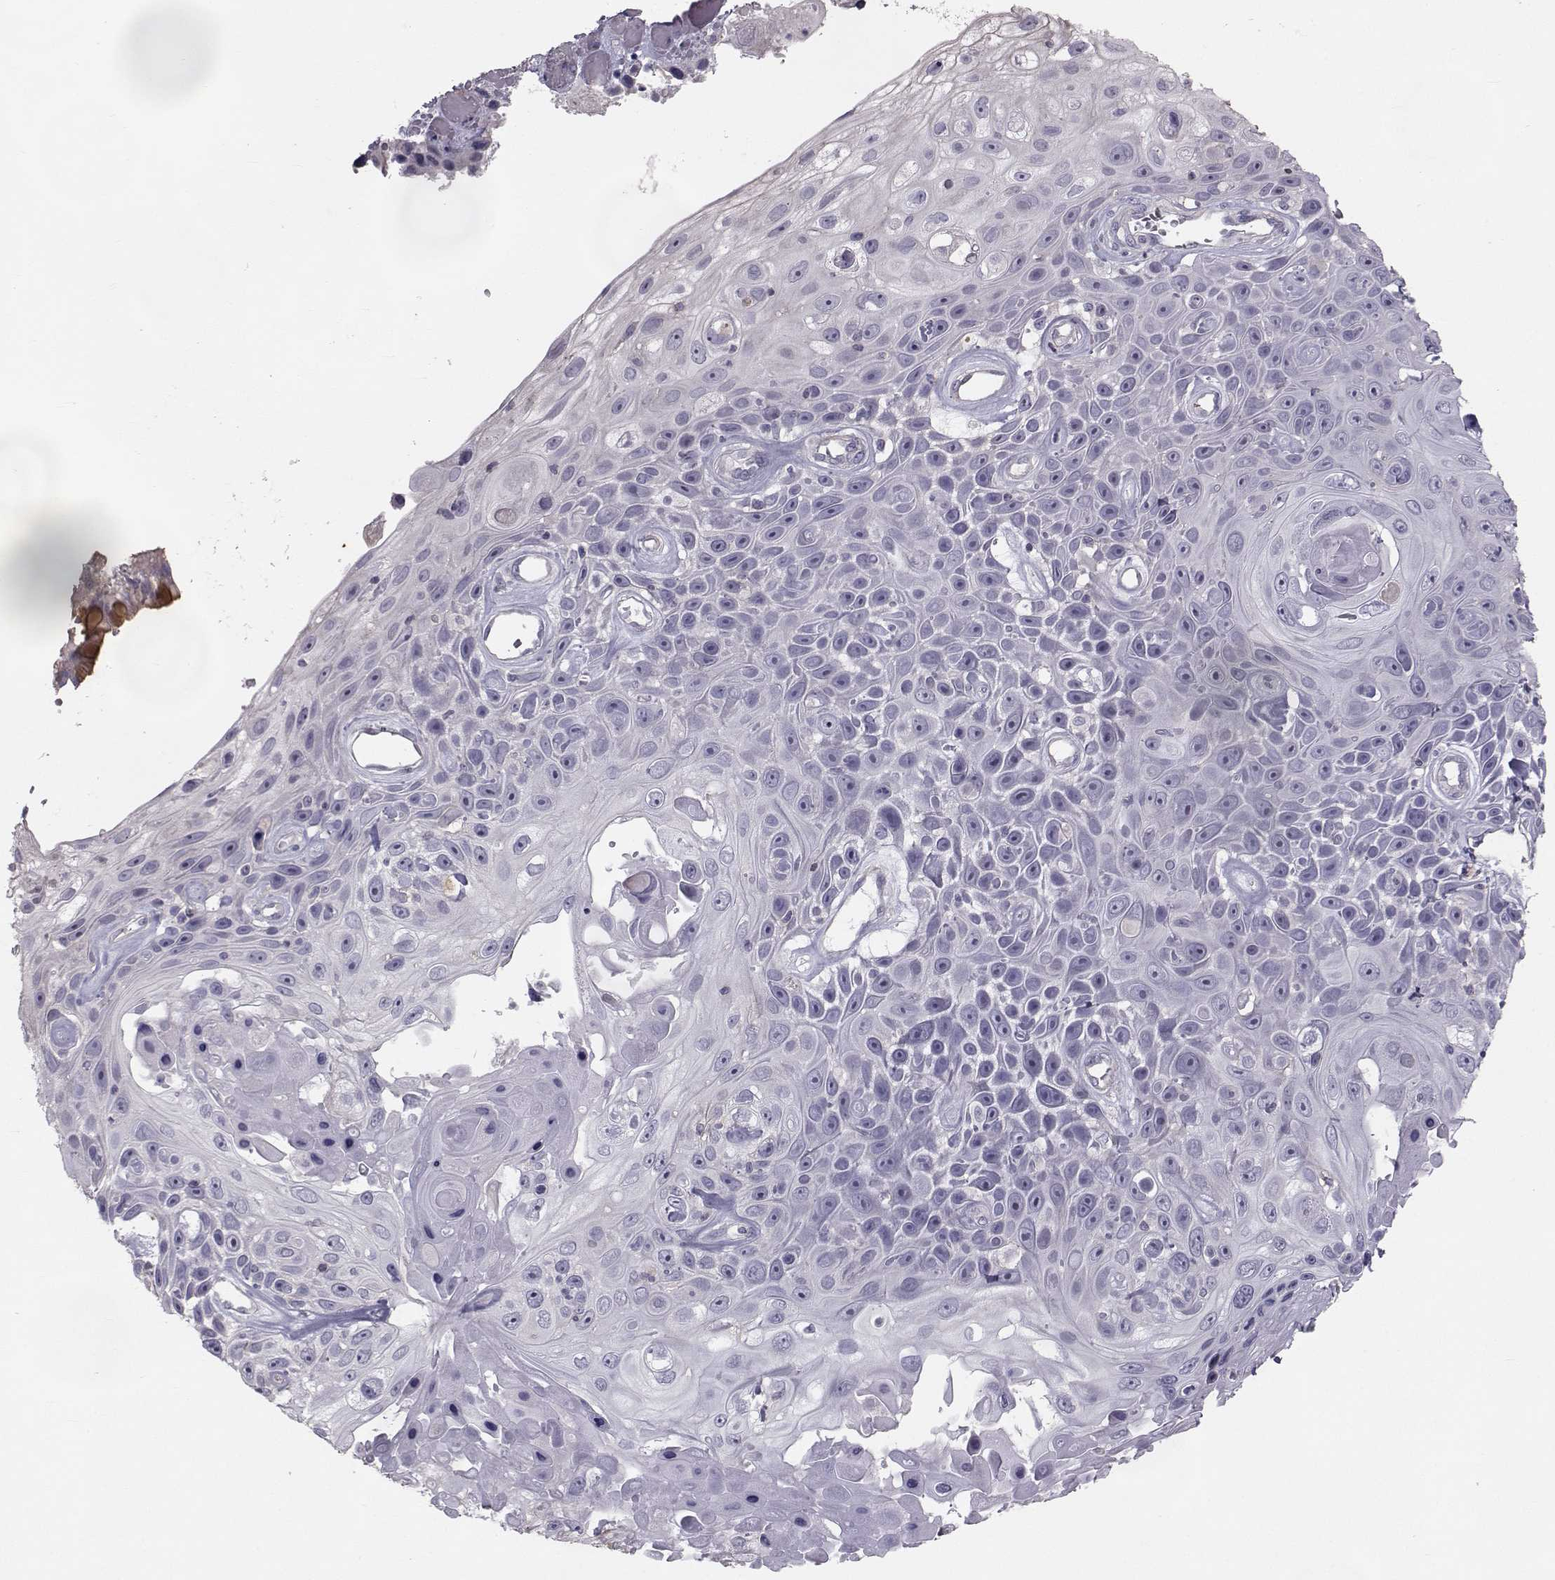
{"staining": {"intensity": "negative", "quantity": "none", "location": "none"}, "tissue": "skin cancer", "cell_type": "Tumor cells", "image_type": "cancer", "snomed": [{"axis": "morphology", "description": "Squamous cell carcinoma, NOS"}, {"axis": "topography", "description": "Skin"}], "caption": "Immunohistochemistry of human squamous cell carcinoma (skin) exhibits no expression in tumor cells.", "gene": "GARIN3", "patient": {"sex": "male", "age": 82}}